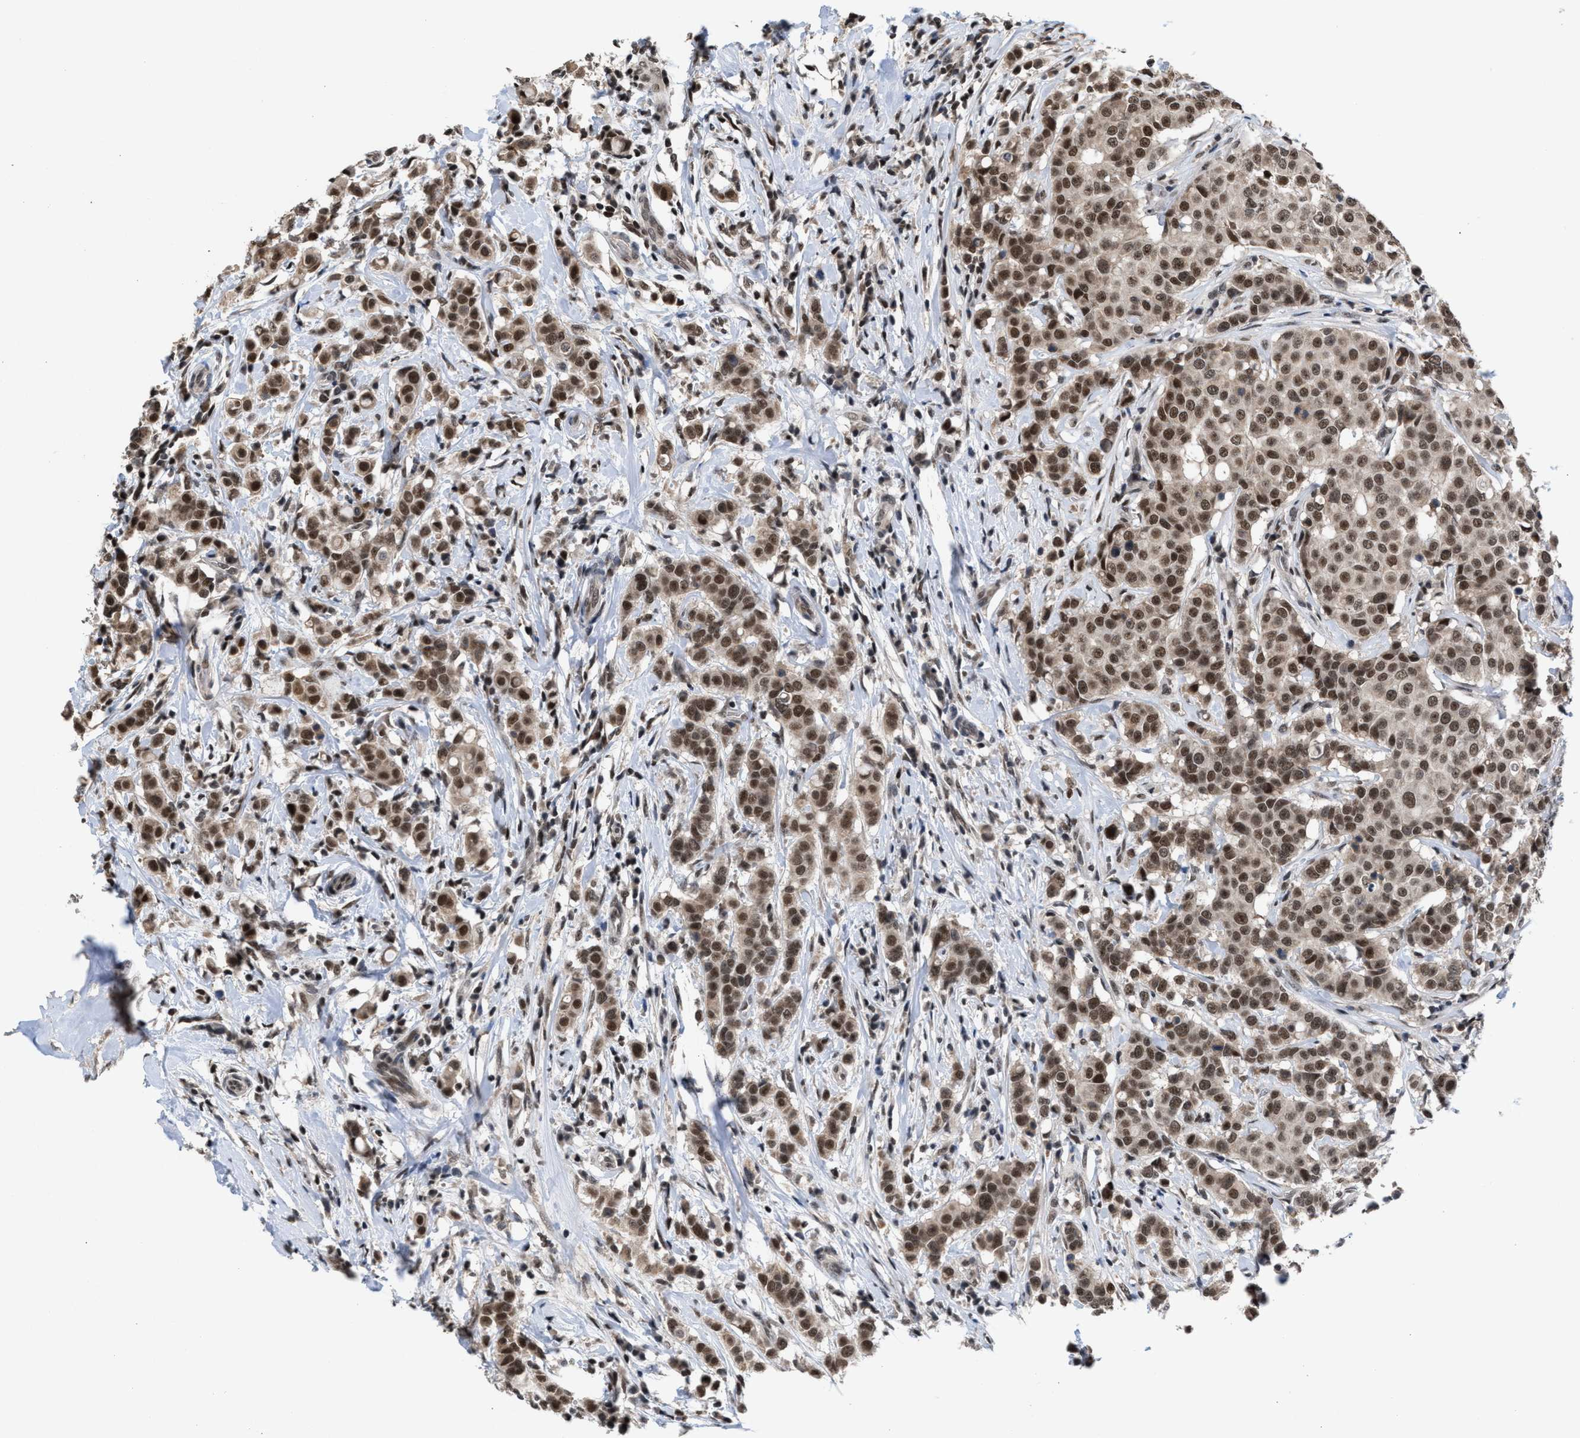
{"staining": {"intensity": "moderate", "quantity": ">75%", "location": "nuclear"}, "tissue": "breast cancer", "cell_type": "Tumor cells", "image_type": "cancer", "snomed": [{"axis": "morphology", "description": "Duct carcinoma"}, {"axis": "topography", "description": "Breast"}], "caption": "The histopathology image reveals staining of intraductal carcinoma (breast), revealing moderate nuclear protein staining (brown color) within tumor cells.", "gene": "C9orf78", "patient": {"sex": "female", "age": 27}}